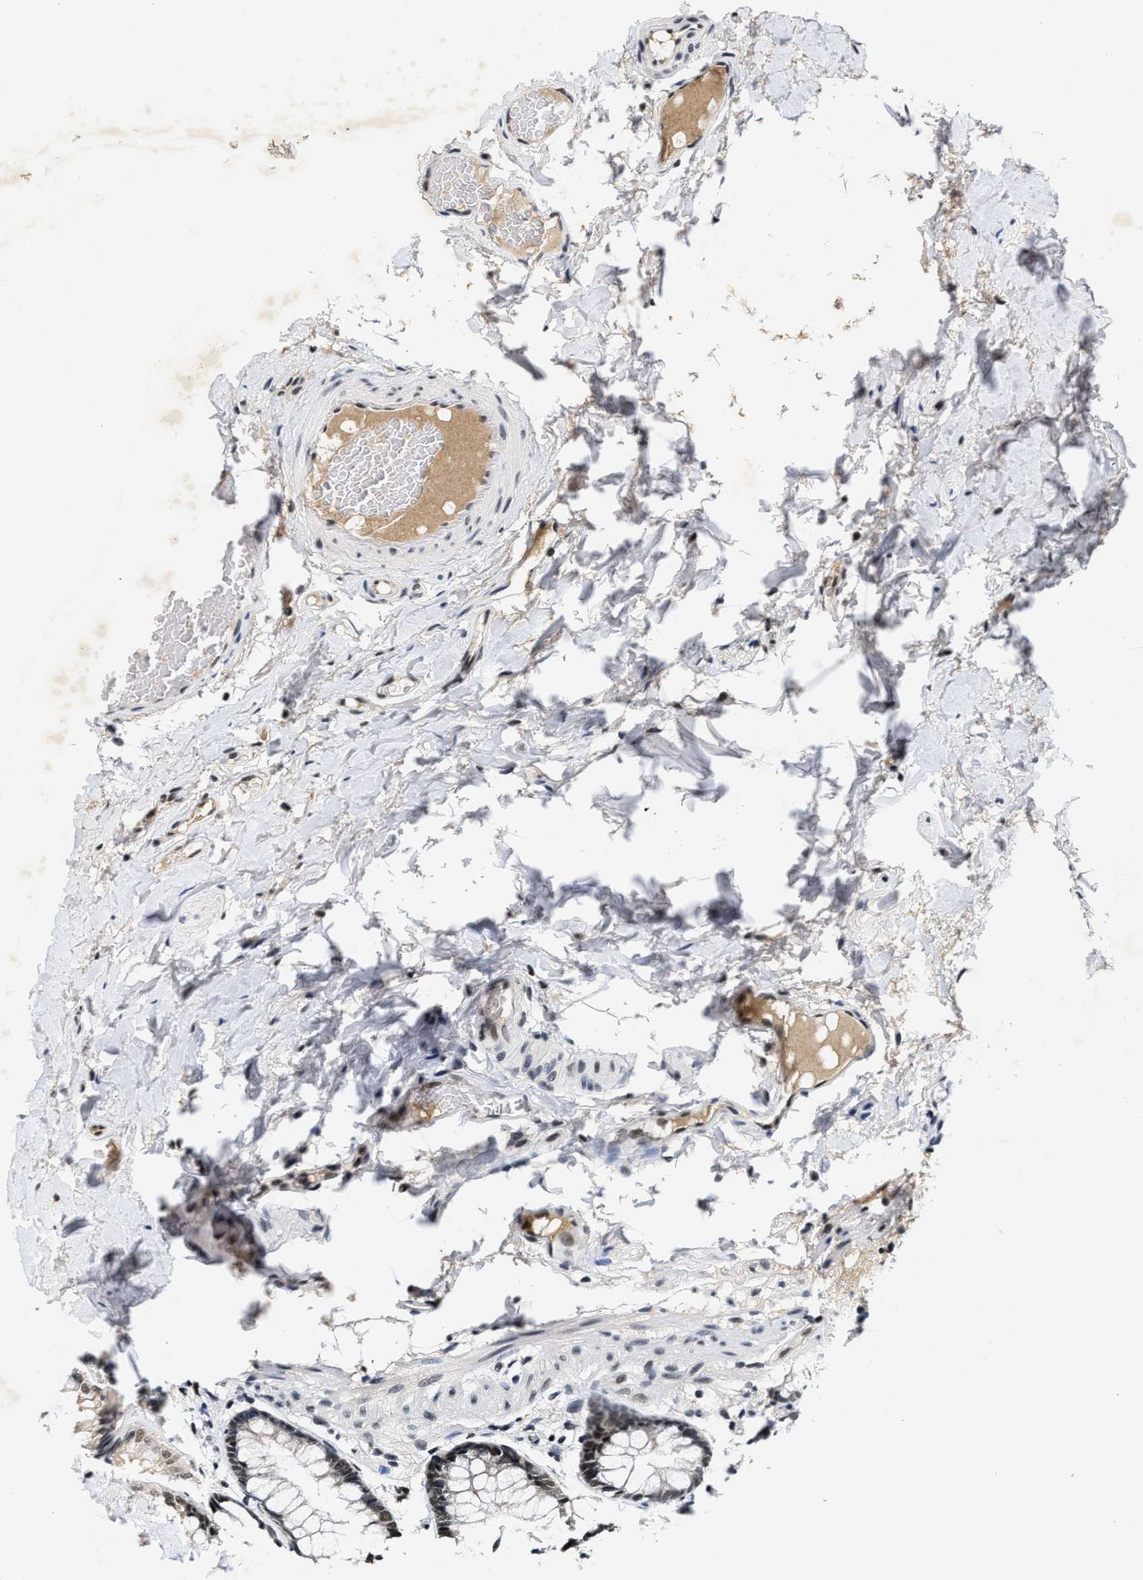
{"staining": {"intensity": "weak", "quantity": "25%-75%", "location": "nuclear"}, "tissue": "colon", "cell_type": "Endothelial cells", "image_type": "normal", "snomed": [{"axis": "morphology", "description": "Normal tissue, NOS"}, {"axis": "topography", "description": "Colon"}], "caption": "Weak nuclear staining for a protein is identified in about 25%-75% of endothelial cells of benign colon using IHC.", "gene": "INIP", "patient": {"sex": "female", "age": 56}}